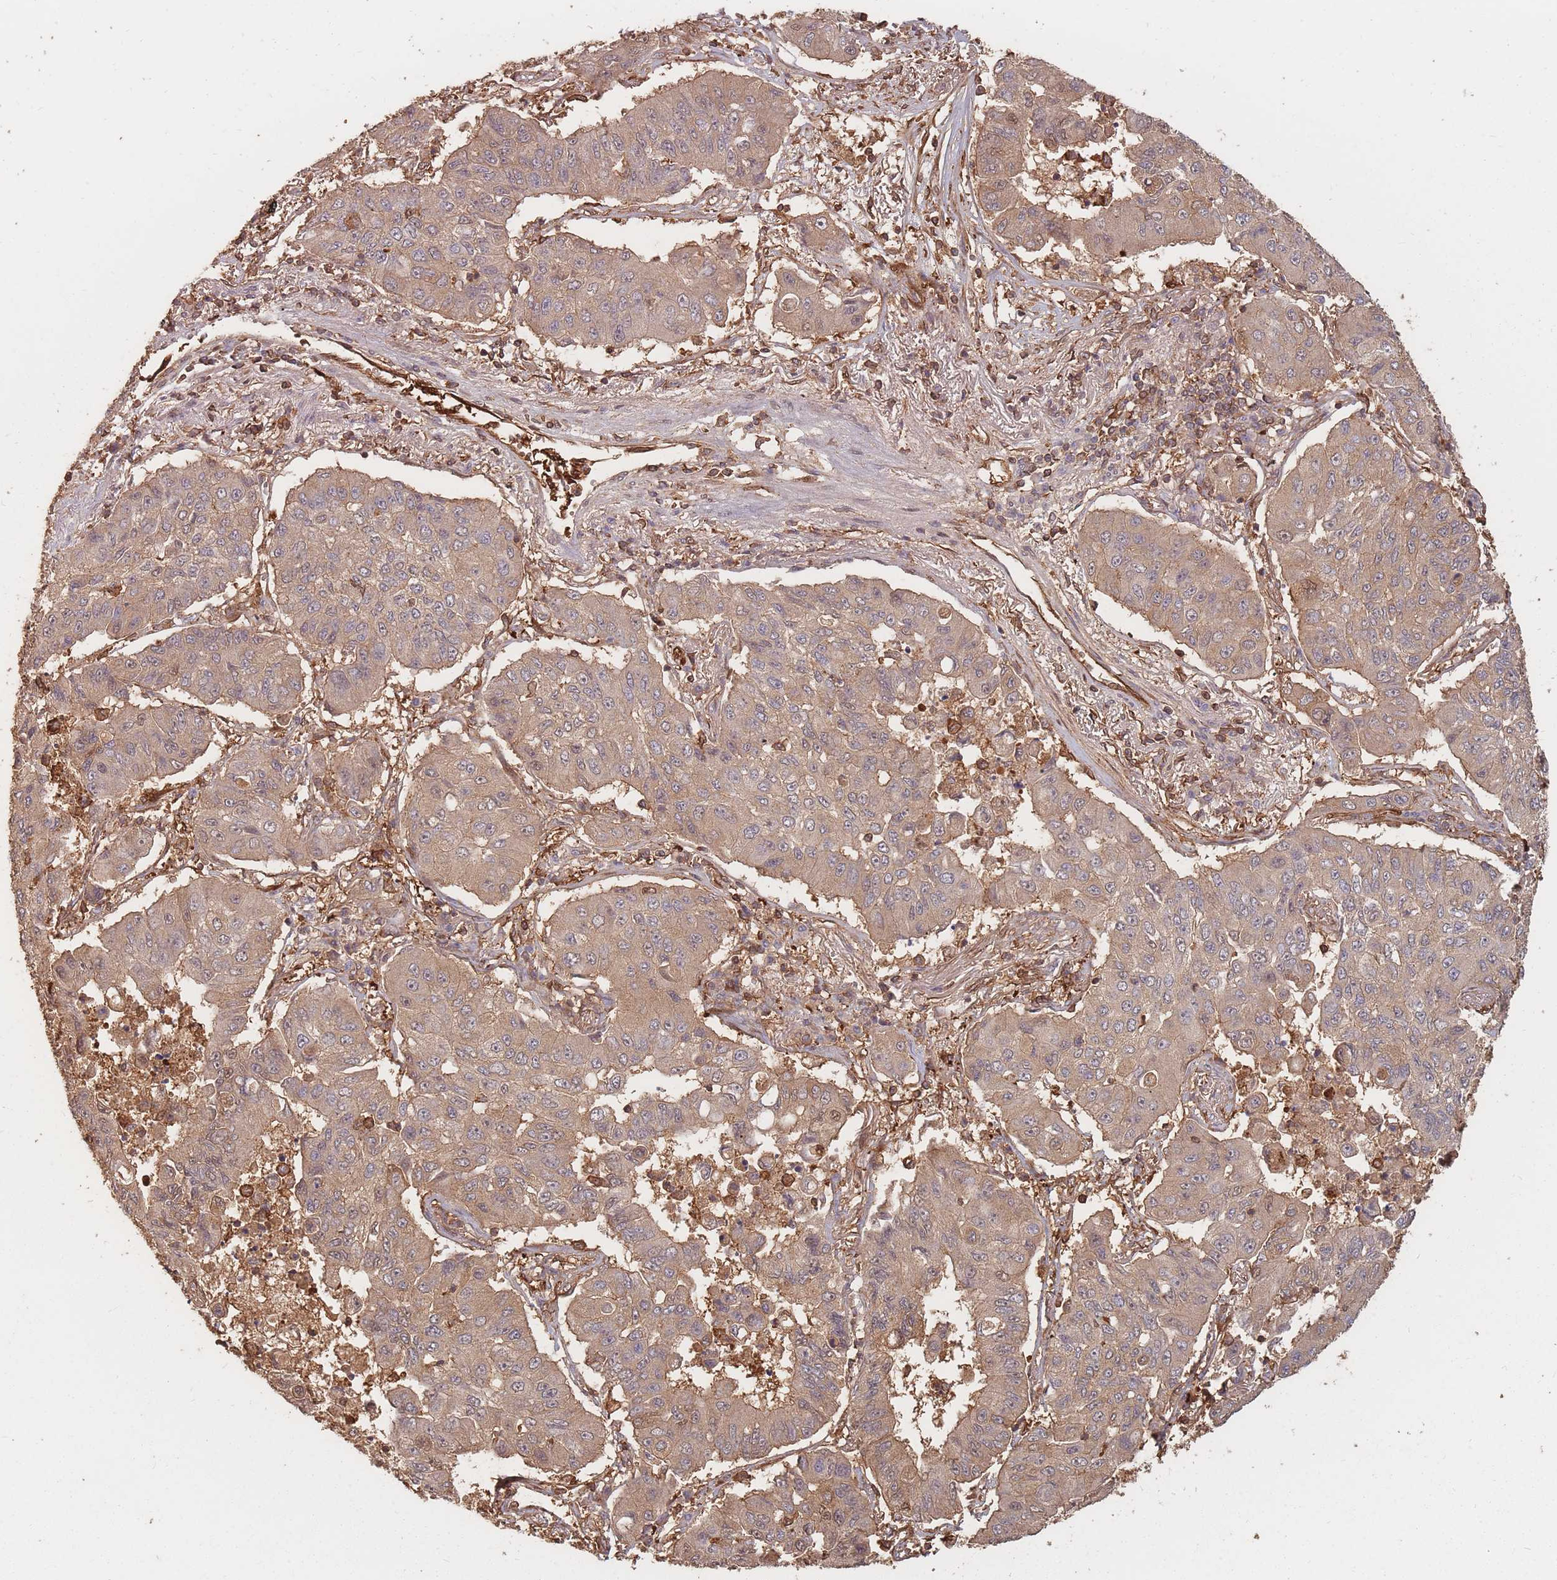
{"staining": {"intensity": "moderate", "quantity": ">75%", "location": "cytoplasmic/membranous"}, "tissue": "lung cancer", "cell_type": "Tumor cells", "image_type": "cancer", "snomed": [{"axis": "morphology", "description": "Squamous cell carcinoma, NOS"}, {"axis": "topography", "description": "Lung"}], "caption": "This photomicrograph reveals lung squamous cell carcinoma stained with immunohistochemistry to label a protein in brown. The cytoplasmic/membranous of tumor cells show moderate positivity for the protein. Nuclei are counter-stained blue.", "gene": "PLS3", "patient": {"sex": "male", "age": 74}}